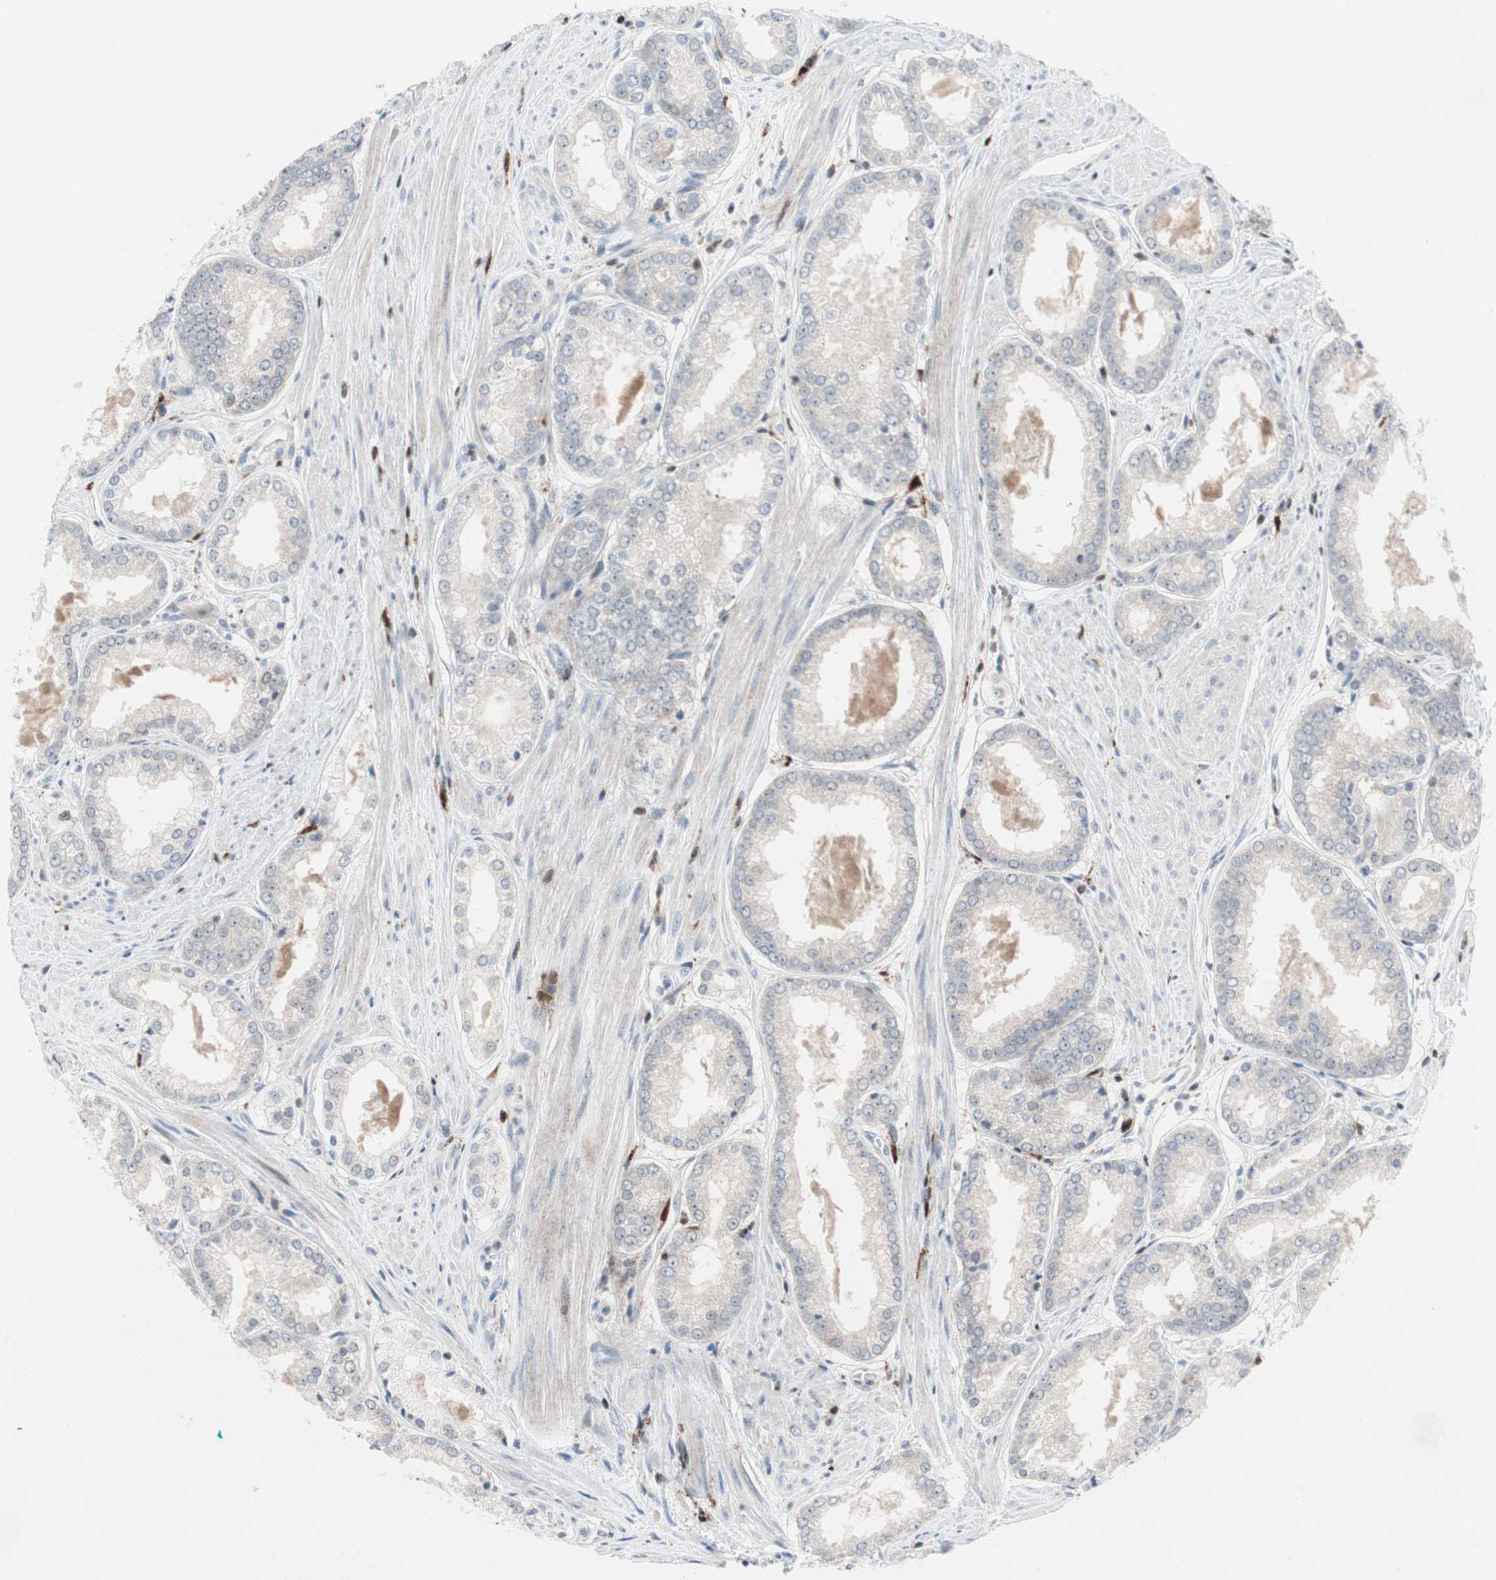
{"staining": {"intensity": "negative", "quantity": "none", "location": "none"}, "tissue": "prostate cancer", "cell_type": "Tumor cells", "image_type": "cancer", "snomed": [{"axis": "morphology", "description": "Adenocarcinoma, Low grade"}, {"axis": "topography", "description": "Prostate"}], "caption": "Prostate adenocarcinoma (low-grade) stained for a protein using IHC reveals no positivity tumor cells.", "gene": "RGS10", "patient": {"sex": "male", "age": 64}}